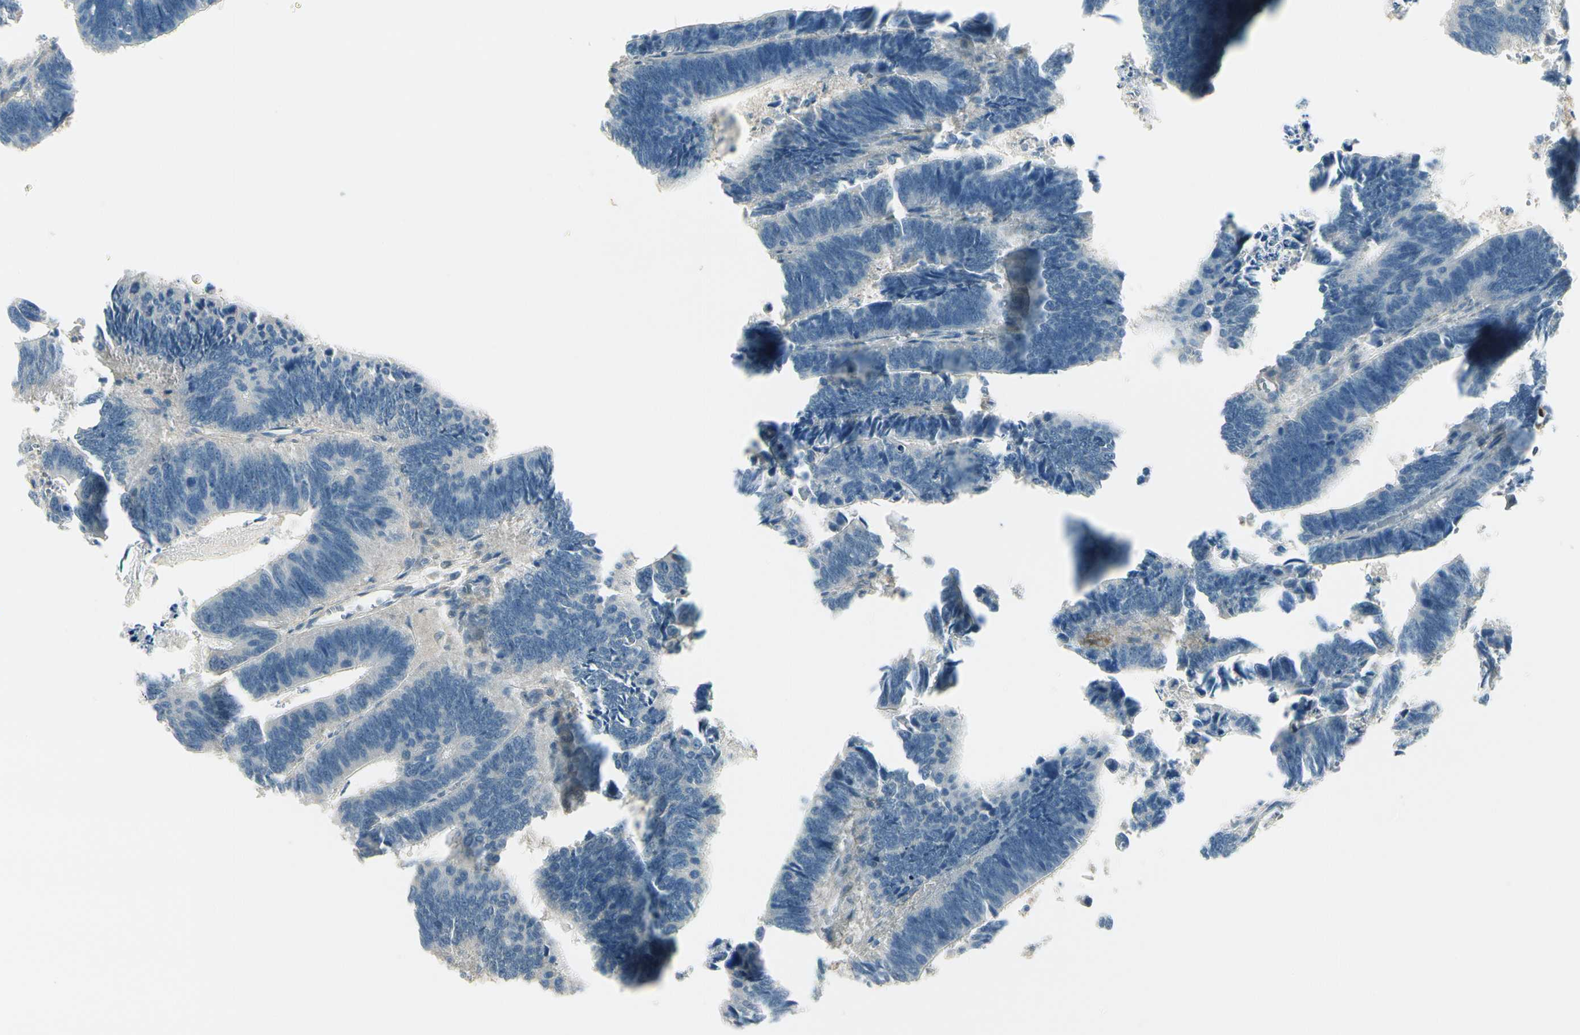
{"staining": {"intensity": "negative", "quantity": "none", "location": "none"}, "tissue": "colorectal cancer", "cell_type": "Tumor cells", "image_type": "cancer", "snomed": [{"axis": "morphology", "description": "Adenocarcinoma, NOS"}, {"axis": "topography", "description": "Colon"}], "caption": "High power microscopy photomicrograph of an immunohistochemistry (IHC) histopathology image of colorectal cancer (adenocarcinoma), revealing no significant positivity in tumor cells.", "gene": "EPHB3", "patient": {"sex": "male", "age": 72}}